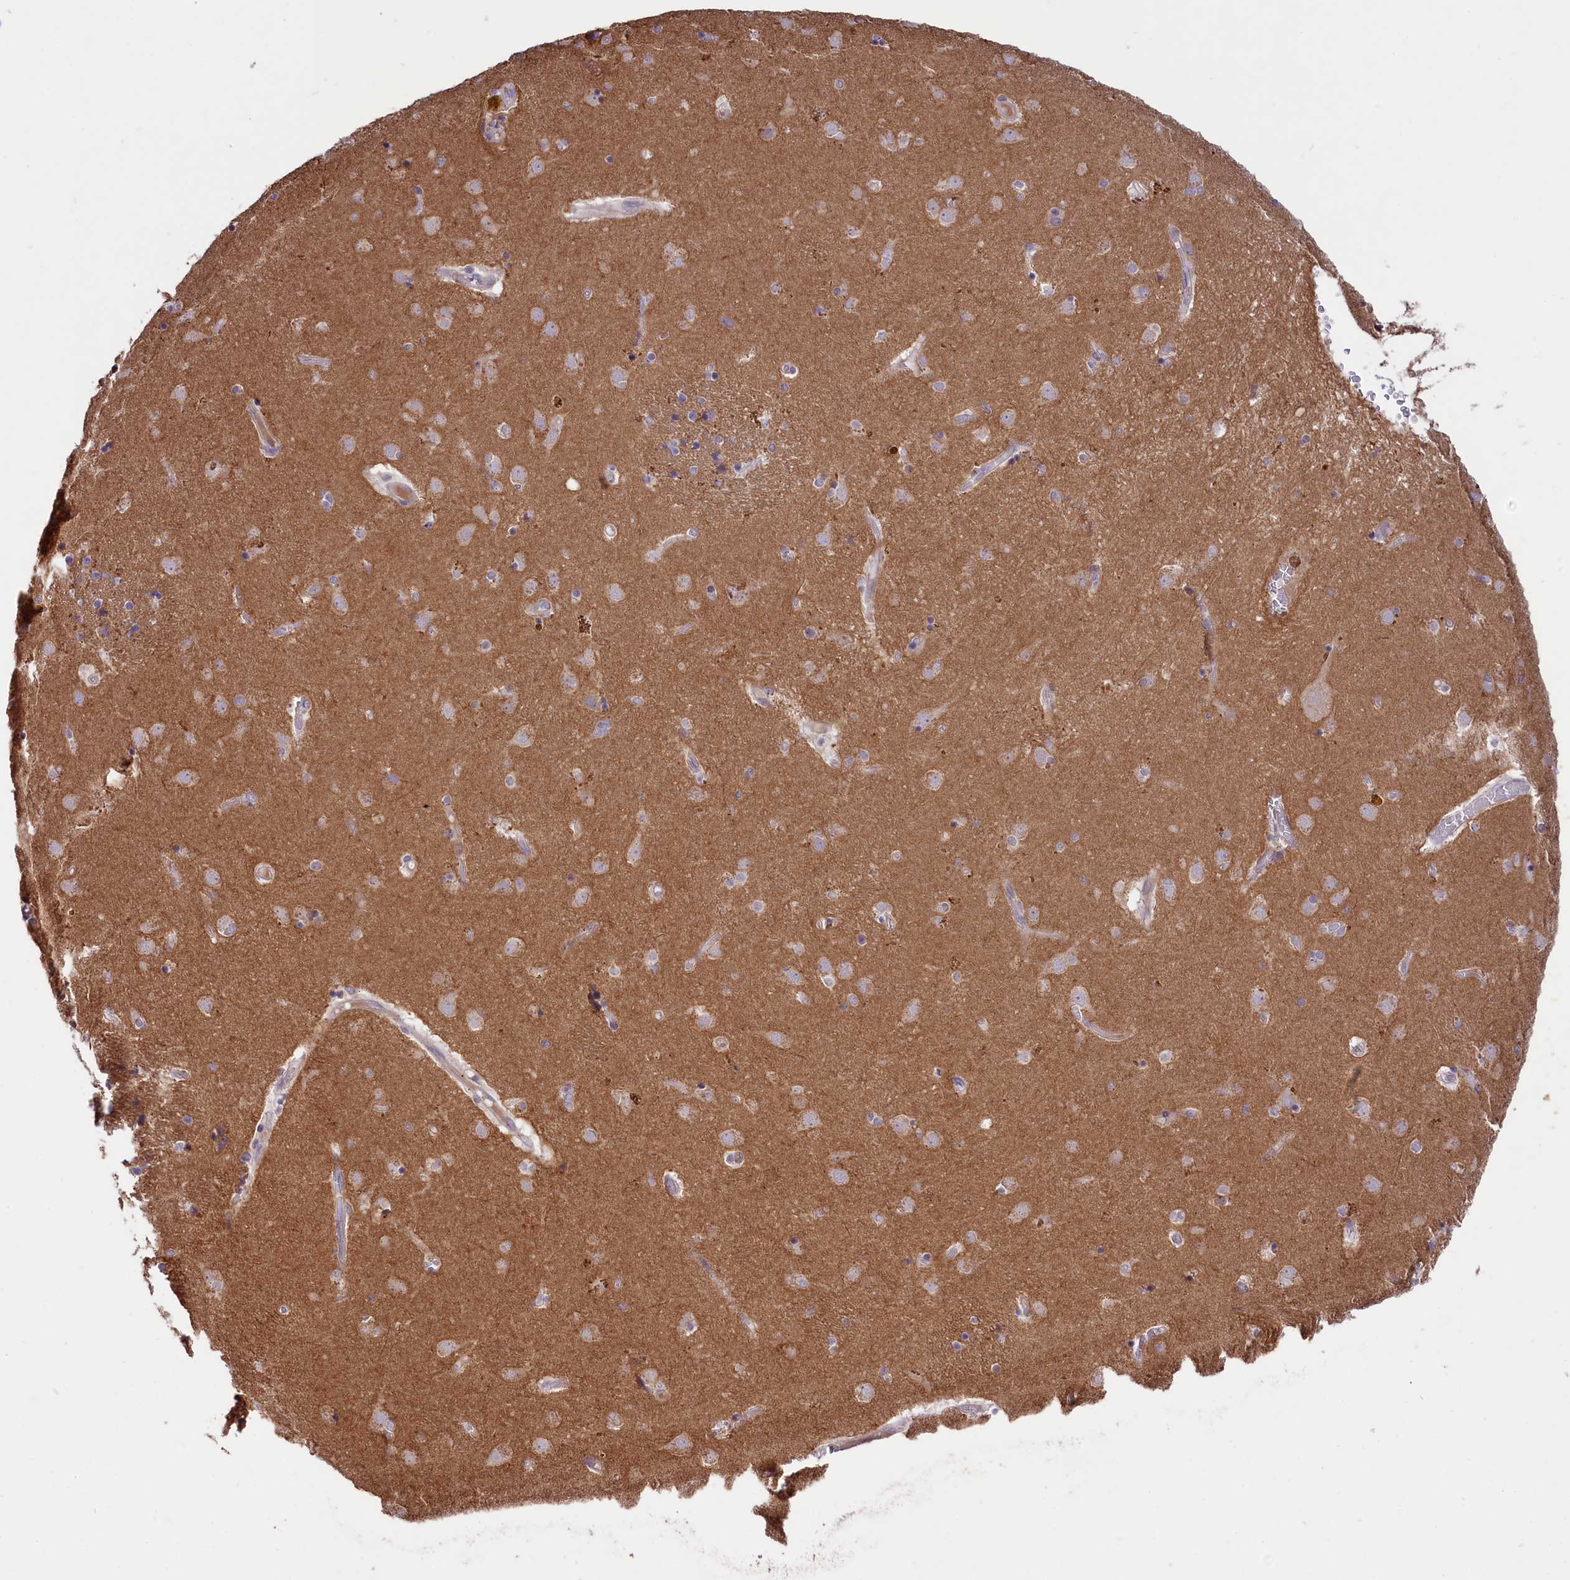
{"staining": {"intensity": "weak", "quantity": "<25%", "location": "cytoplasmic/membranous"}, "tissue": "caudate", "cell_type": "Glial cells", "image_type": "normal", "snomed": [{"axis": "morphology", "description": "Normal tissue, NOS"}, {"axis": "topography", "description": "Lateral ventricle wall"}], "caption": "This is an IHC micrograph of normal caudate. There is no positivity in glial cells.", "gene": "CD99L2", "patient": {"sex": "male", "age": 70}}